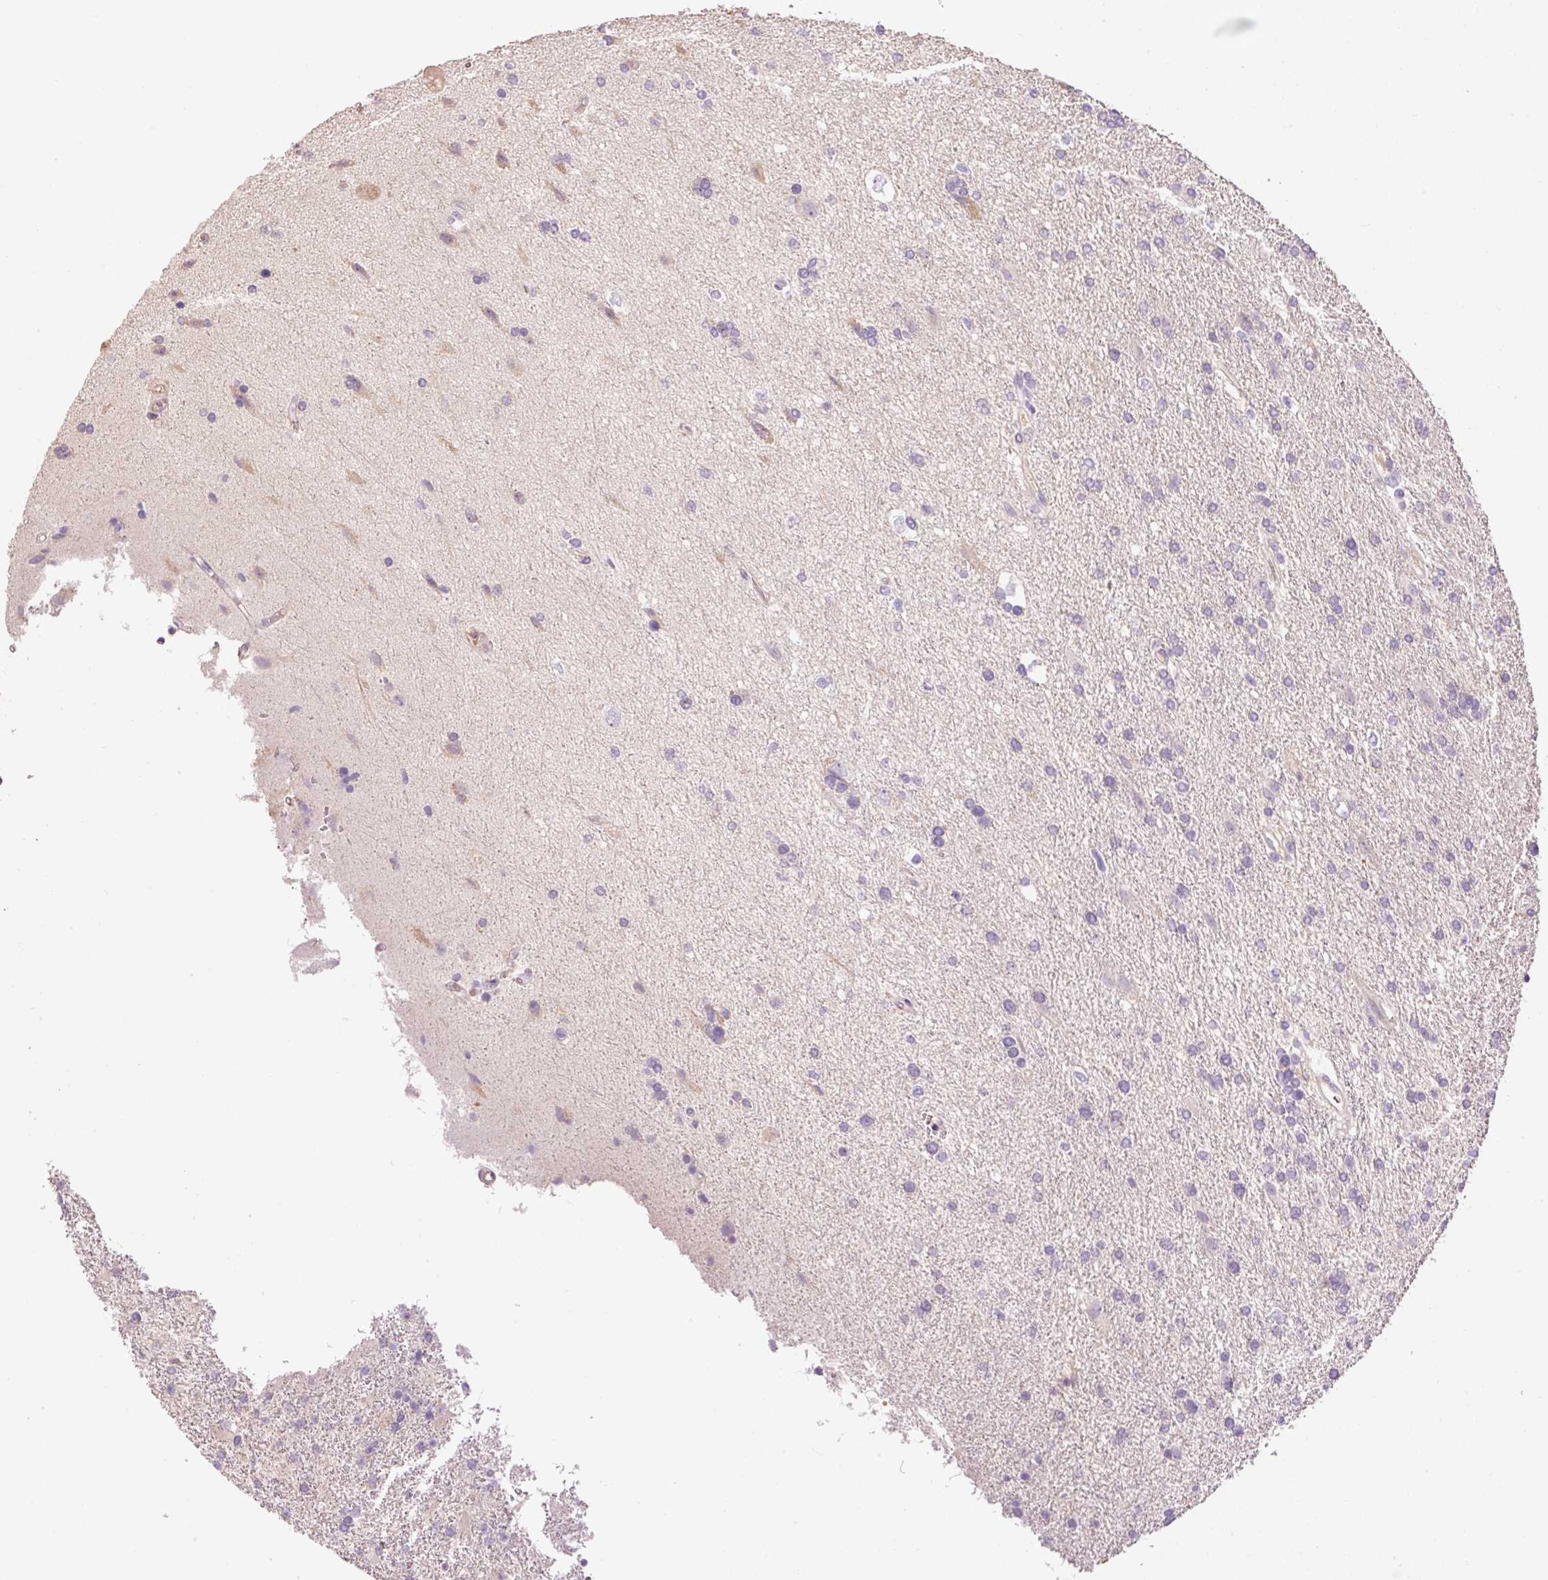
{"staining": {"intensity": "negative", "quantity": "none", "location": "none"}, "tissue": "glioma", "cell_type": "Tumor cells", "image_type": "cancer", "snomed": [{"axis": "morphology", "description": "Glioma, malignant, High grade"}, {"axis": "topography", "description": "Brain"}], "caption": "Malignant glioma (high-grade) was stained to show a protein in brown. There is no significant expression in tumor cells.", "gene": "CMTM8", "patient": {"sex": "male", "age": 56}}